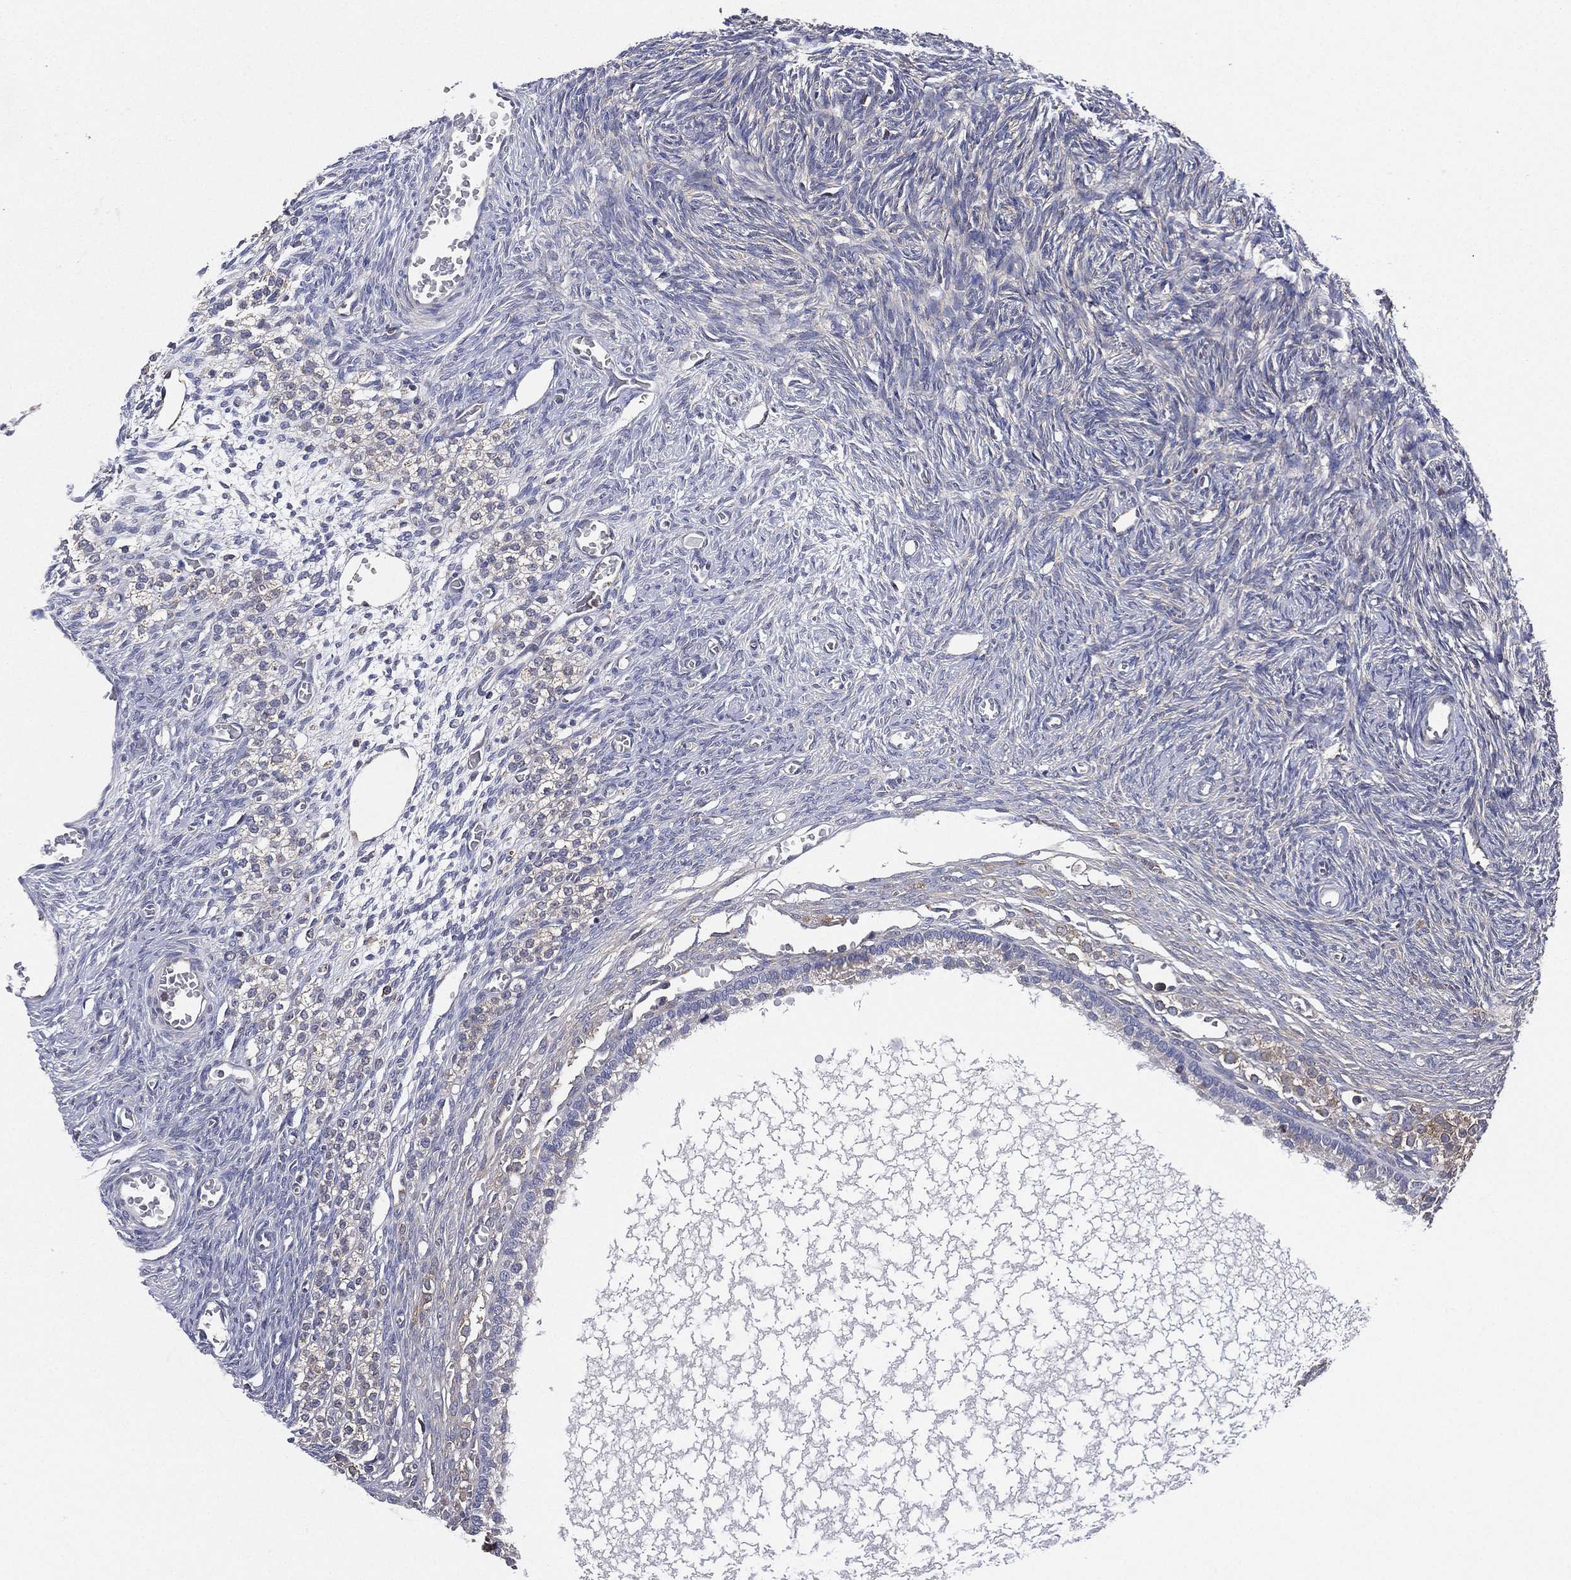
{"staining": {"intensity": "strong", "quantity": ">75%", "location": "cytoplasmic/membranous"}, "tissue": "ovary", "cell_type": "Follicle cells", "image_type": "normal", "snomed": [{"axis": "morphology", "description": "Normal tissue, NOS"}, {"axis": "topography", "description": "Ovary"}], "caption": "A histopathology image of ovary stained for a protein exhibits strong cytoplasmic/membranous brown staining in follicle cells. (DAB IHC with brightfield microscopy, high magnification).", "gene": "SMPD3", "patient": {"sex": "female", "age": 27}}